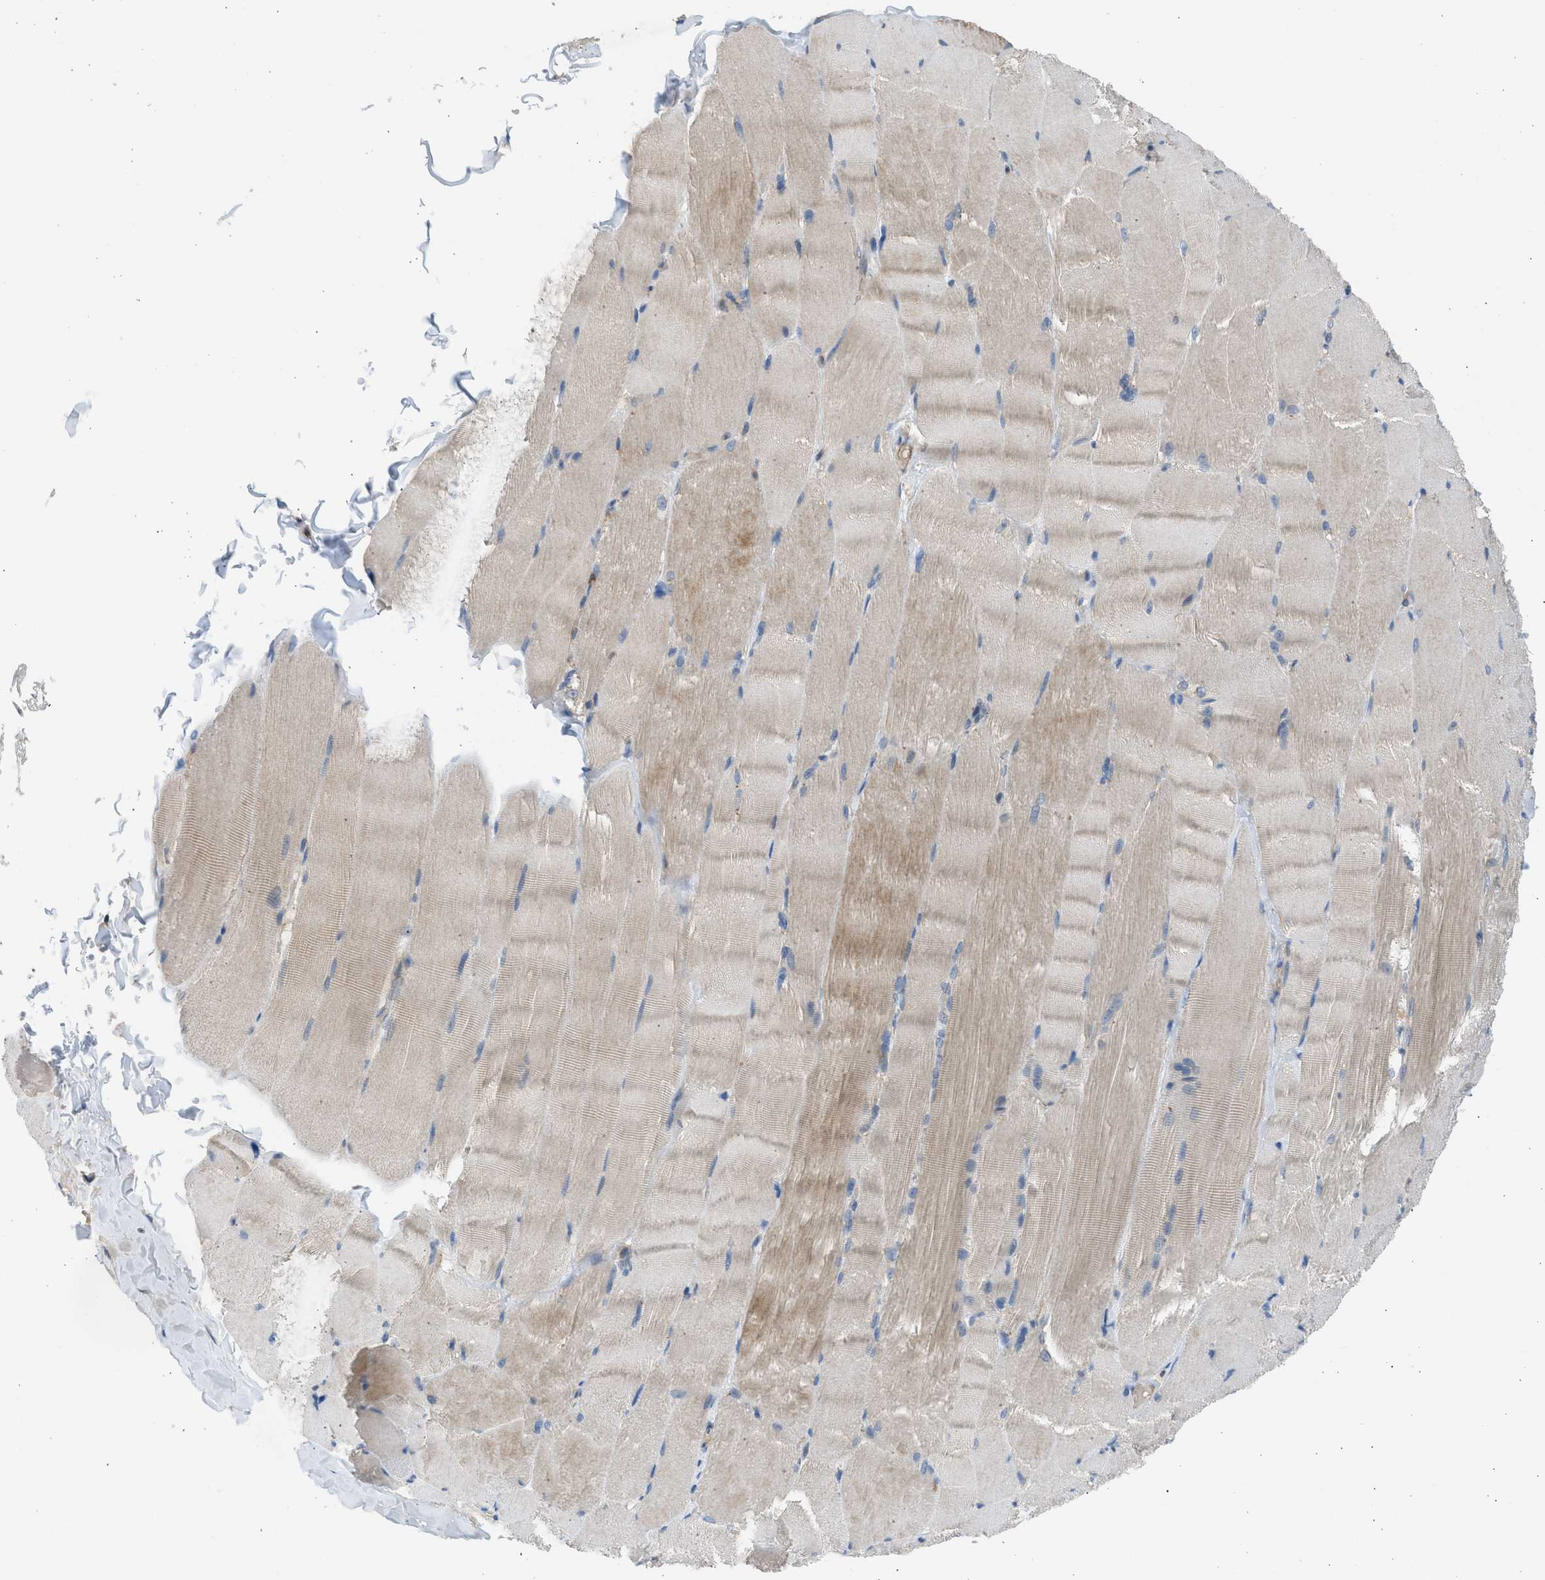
{"staining": {"intensity": "weak", "quantity": "<25%", "location": "cytoplasmic/membranous"}, "tissue": "skeletal muscle", "cell_type": "Myocytes", "image_type": "normal", "snomed": [{"axis": "morphology", "description": "Normal tissue, NOS"}, {"axis": "topography", "description": "Skin"}, {"axis": "topography", "description": "Skeletal muscle"}], "caption": "An IHC image of normal skeletal muscle is shown. There is no staining in myocytes of skeletal muscle.", "gene": "PCNX3", "patient": {"sex": "male", "age": 83}}